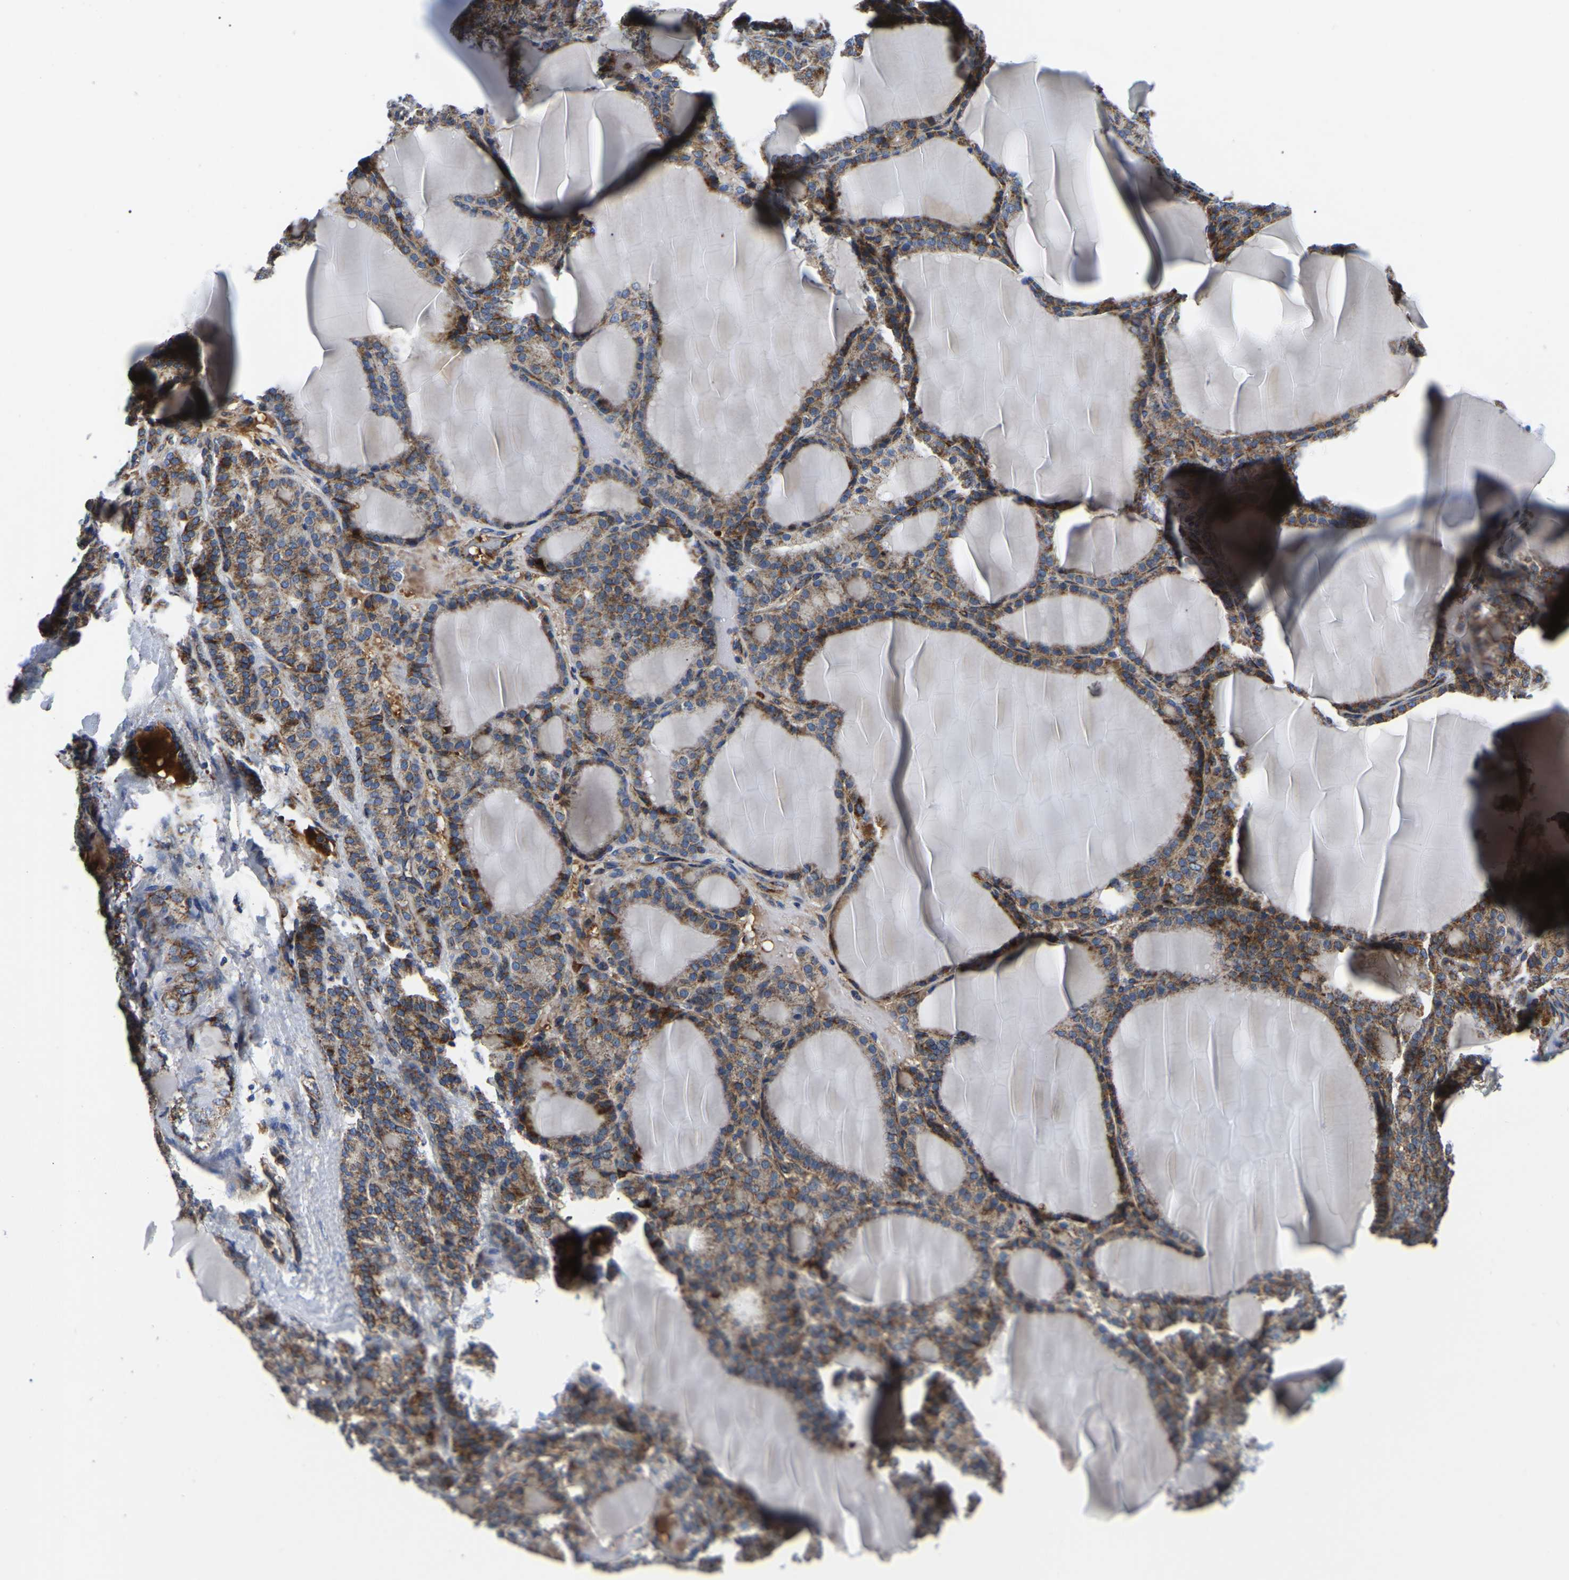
{"staining": {"intensity": "moderate", "quantity": ">75%", "location": "cytoplasmic/membranous"}, "tissue": "thyroid gland", "cell_type": "Glandular cells", "image_type": "normal", "snomed": [{"axis": "morphology", "description": "Normal tissue, NOS"}, {"axis": "topography", "description": "Thyroid gland"}], "caption": "Immunohistochemistry (DAB (3,3'-diaminobenzidine)) staining of benign human thyroid gland reveals moderate cytoplasmic/membranous protein positivity in approximately >75% of glandular cells. (Brightfield microscopy of DAB IHC at high magnification).", "gene": "PPM1E", "patient": {"sex": "female", "age": 28}}